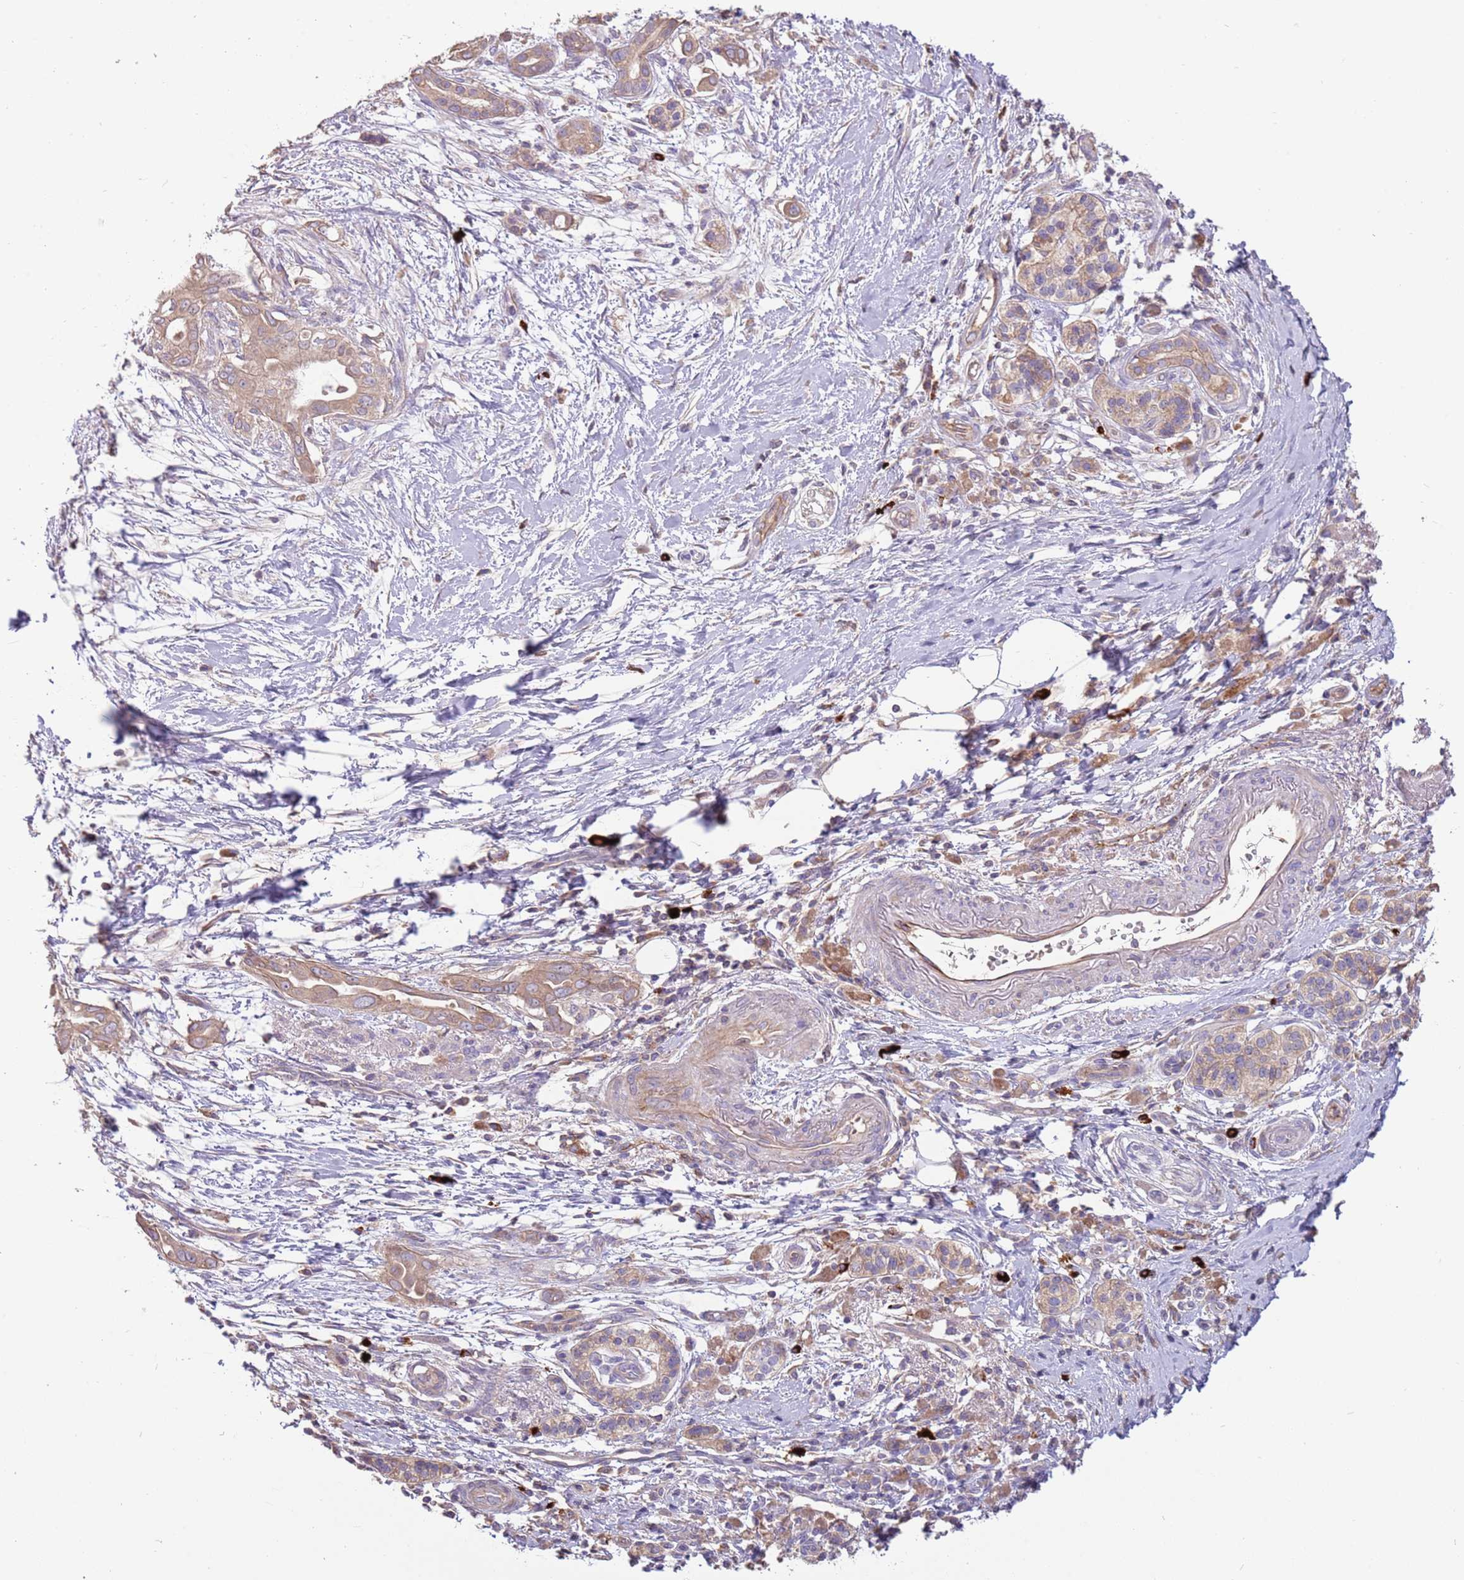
{"staining": {"intensity": "weak", "quantity": ">75%", "location": "cytoplasmic/membranous"}, "tissue": "pancreatic cancer", "cell_type": "Tumor cells", "image_type": "cancer", "snomed": [{"axis": "morphology", "description": "Adenocarcinoma, NOS"}, {"axis": "topography", "description": "Pancreas"}], "caption": "A brown stain labels weak cytoplasmic/membranous positivity of a protein in human pancreatic cancer tumor cells.", "gene": "TRMO", "patient": {"sex": "male", "age": 71}}